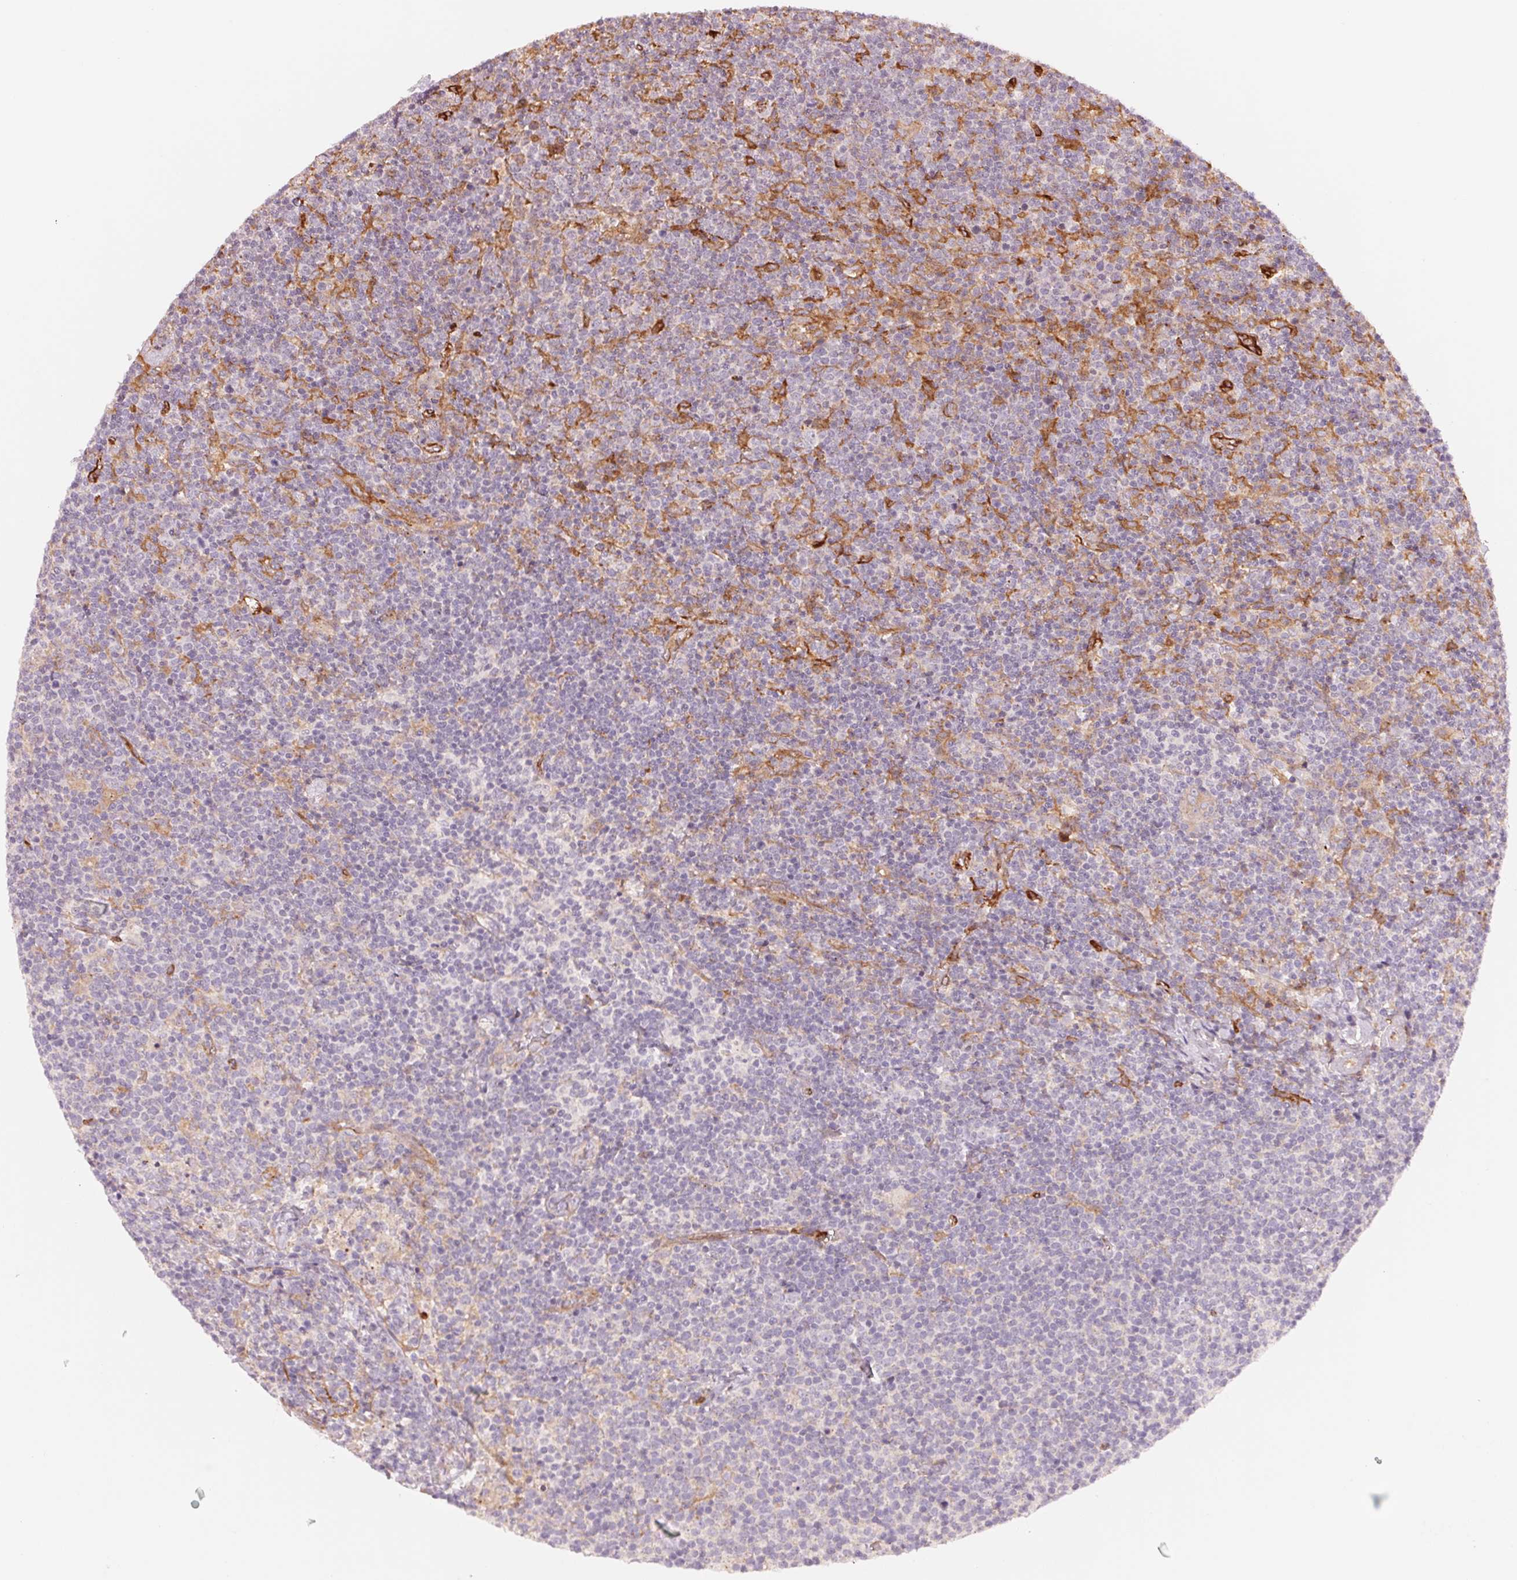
{"staining": {"intensity": "negative", "quantity": "none", "location": "none"}, "tissue": "lymphoma", "cell_type": "Tumor cells", "image_type": "cancer", "snomed": [{"axis": "morphology", "description": "Malignant lymphoma, non-Hodgkin's type, High grade"}, {"axis": "topography", "description": "Lymph node"}], "caption": "An IHC image of high-grade malignant lymphoma, non-Hodgkin's type is shown. There is no staining in tumor cells of high-grade malignant lymphoma, non-Hodgkin's type.", "gene": "SLC17A4", "patient": {"sex": "male", "age": 61}}